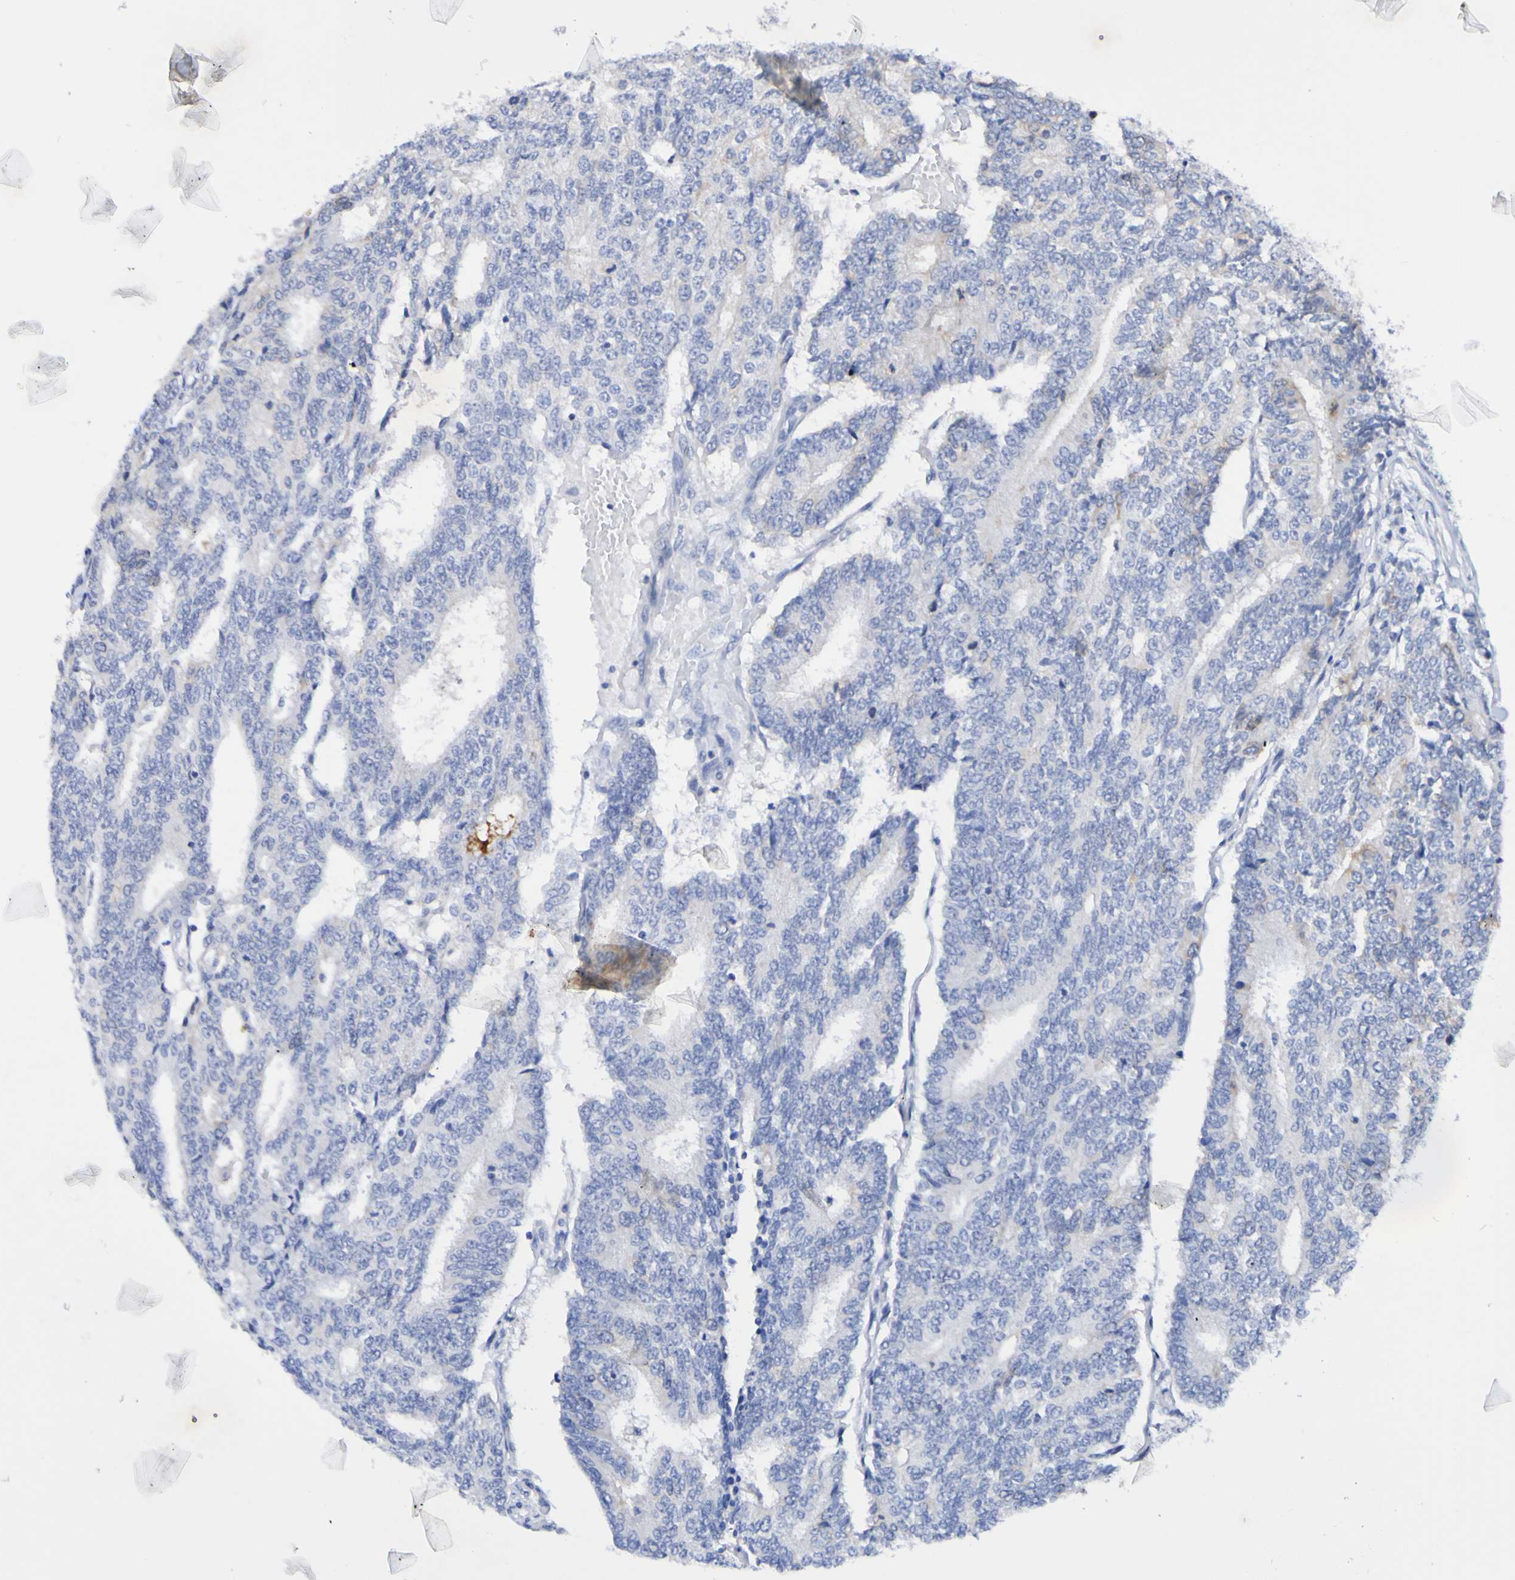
{"staining": {"intensity": "negative", "quantity": "none", "location": "none"}, "tissue": "prostate cancer", "cell_type": "Tumor cells", "image_type": "cancer", "snomed": [{"axis": "morphology", "description": "Normal tissue, NOS"}, {"axis": "morphology", "description": "Adenocarcinoma, High grade"}, {"axis": "topography", "description": "Prostate"}, {"axis": "topography", "description": "Seminal veicle"}], "caption": "An image of human prostate cancer is negative for staining in tumor cells.", "gene": "ACVR1C", "patient": {"sex": "male", "age": 55}}